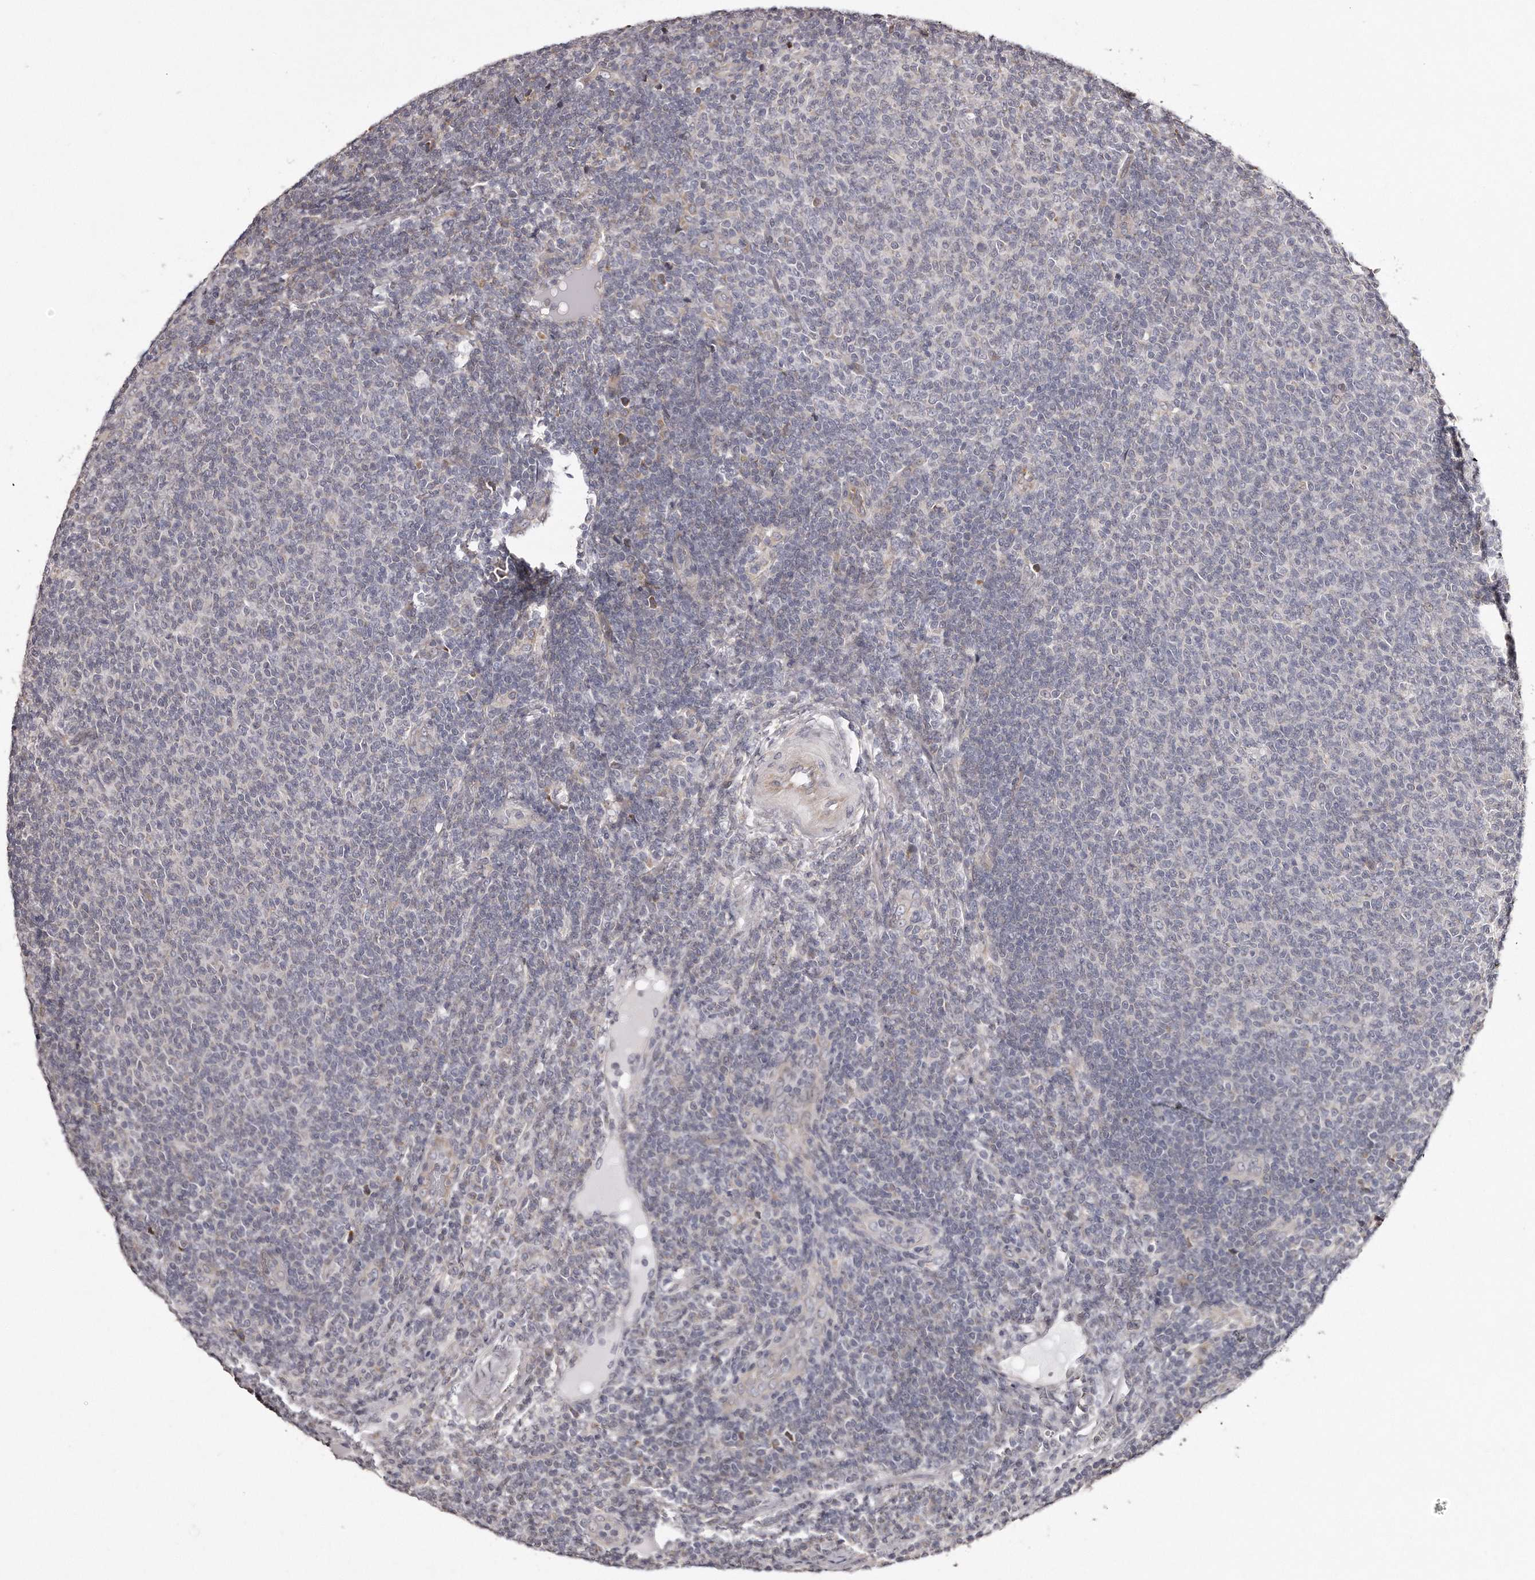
{"staining": {"intensity": "negative", "quantity": "none", "location": "none"}, "tissue": "lymphoma", "cell_type": "Tumor cells", "image_type": "cancer", "snomed": [{"axis": "morphology", "description": "Malignant lymphoma, non-Hodgkin's type, Low grade"}, {"axis": "topography", "description": "Lymph node"}], "caption": "The immunohistochemistry (IHC) histopathology image has no significant positivity in tumor cells of lymphoma tissue.", "gene": "TRAPPC14", "patient": {"sex": "male", "age": 66}}